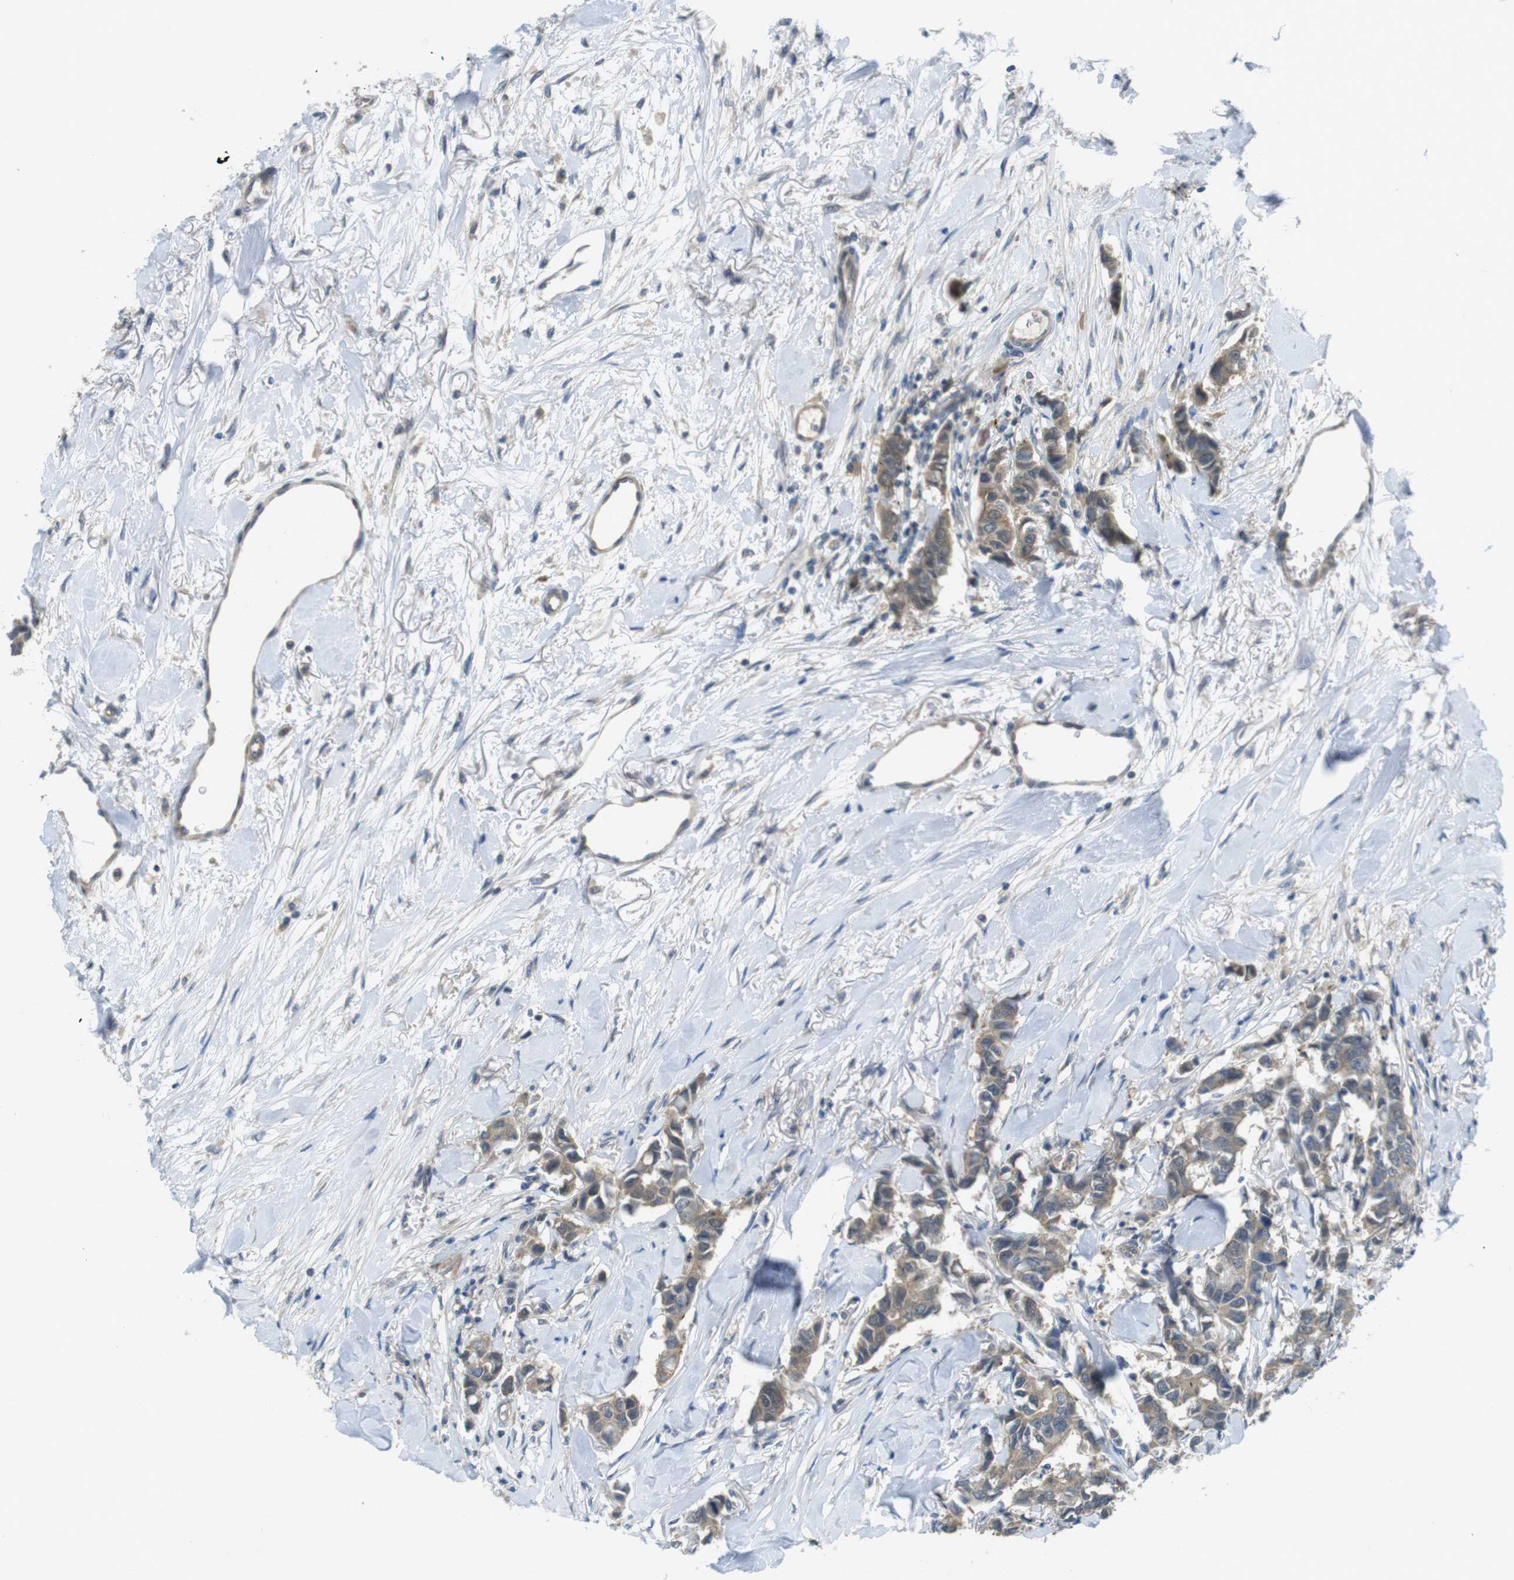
{"staining": {"intensity": "weak", "quantity": ">75%", "location": "cytoplasmic/membranous"}, "tissue": "breast cancer", "cell_type": "Tumor cells", "image_type": "cancer", "snomed": [{"axis": "morphology", "description": "Duct carcinoma"}, {"axis": "topography", "description": "Breast"}], "caption": "Breast intraductal carcinoma stained with a protein marker reveals weak staining in tumor cells.", "gene": "SUGT1", "patient": {"sex": "female", "age": 80}}